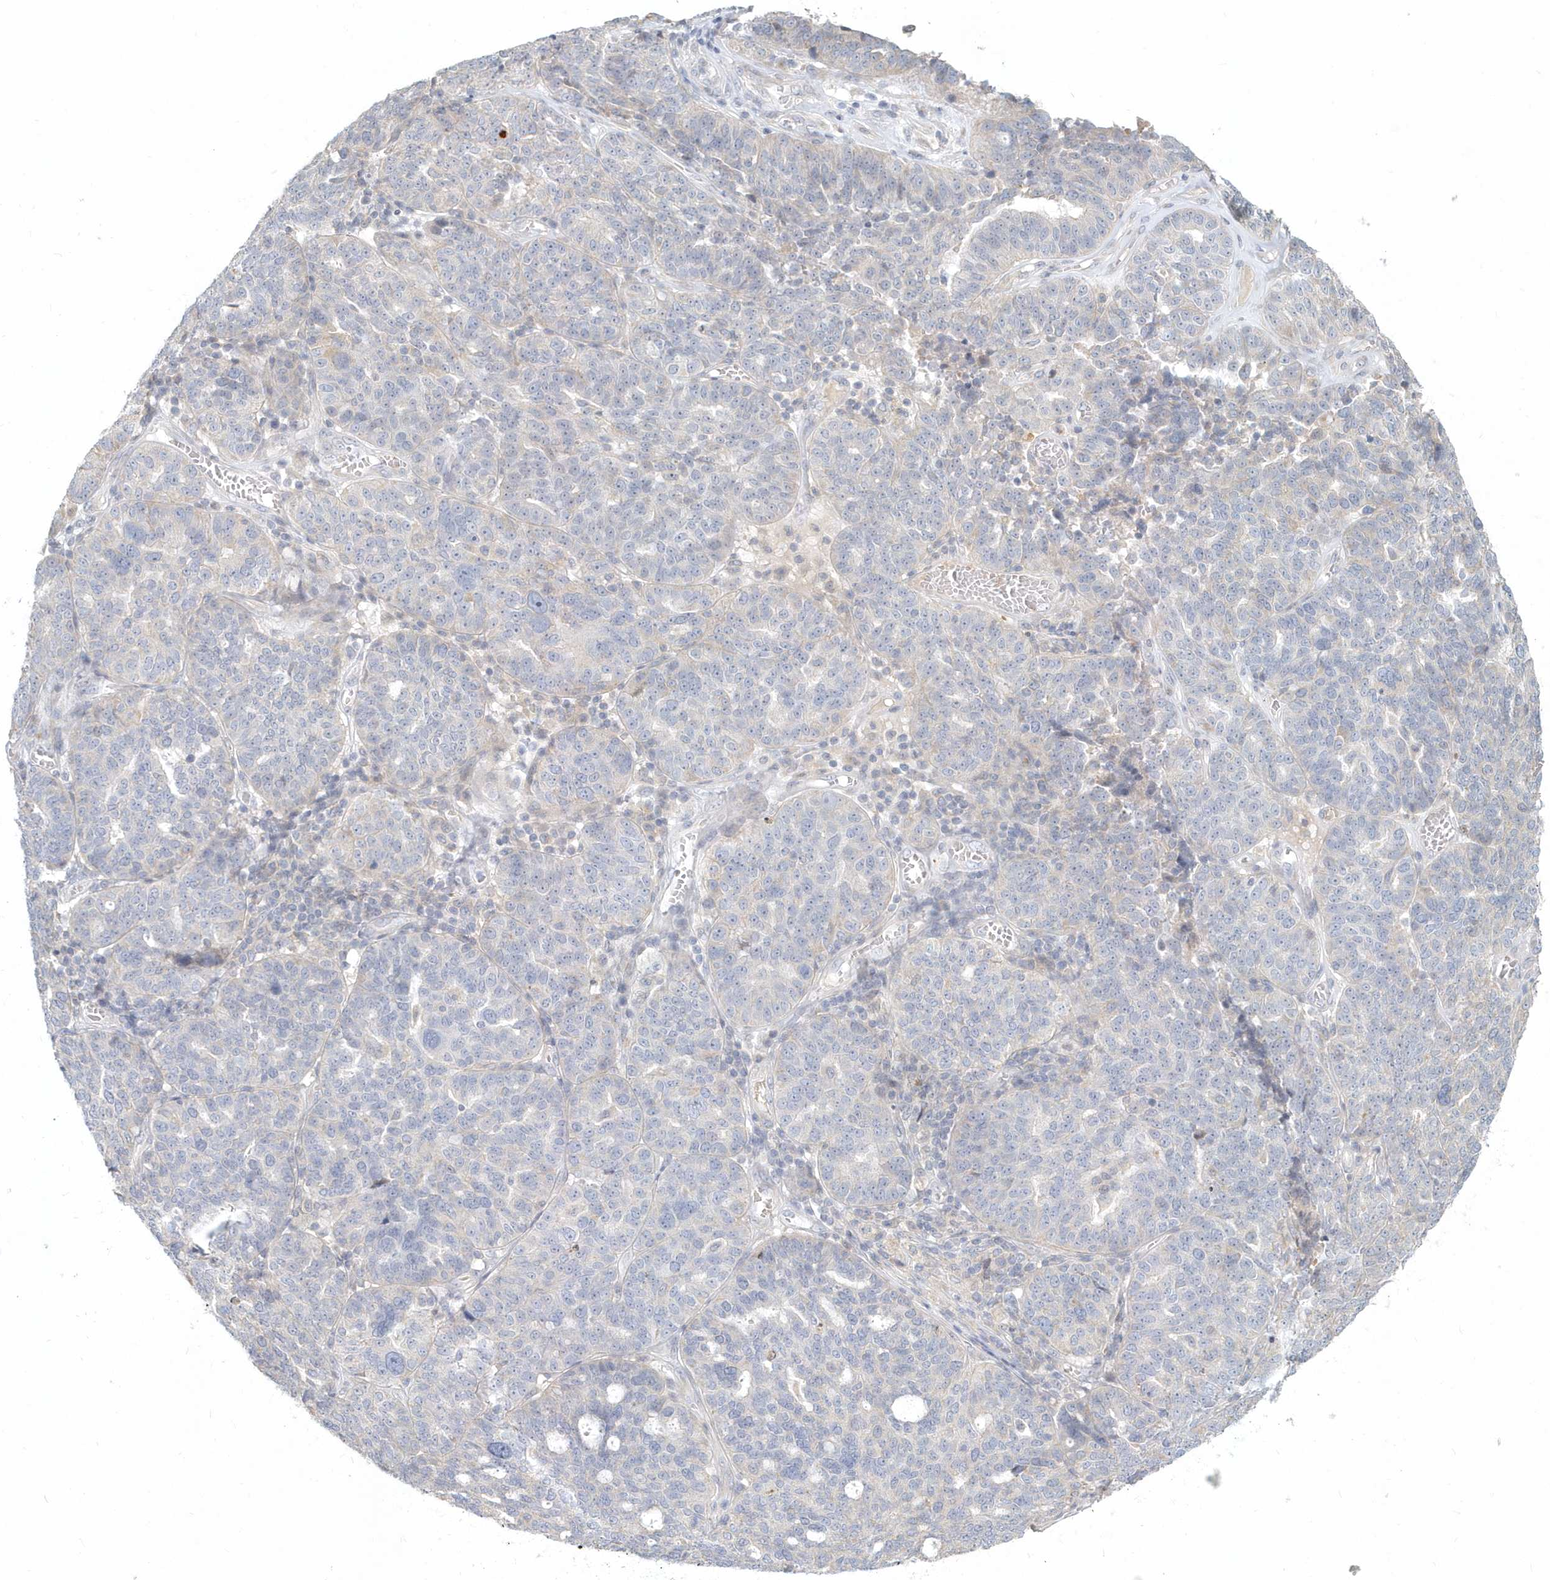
{"staining": {"intensity": "negative", "quantity": "none", "location": "none"}, "tissue": "ovarian cancer", "cell_type": "Tumor cells", "image_type": "cancer", "snomed": [{"axis": "morphology", "description": "Cystadenocarcinoma, serous, NOS"}, {"axis": "topography", "description": "Ovary"}], "caption": "This is a micrograph of immunohistochemistry (IHC) staining of ovarian cancer, which shows no positivity in tumor cells.", "gene": "NAPB", "patient": {"sex": "female", "age": 59}}